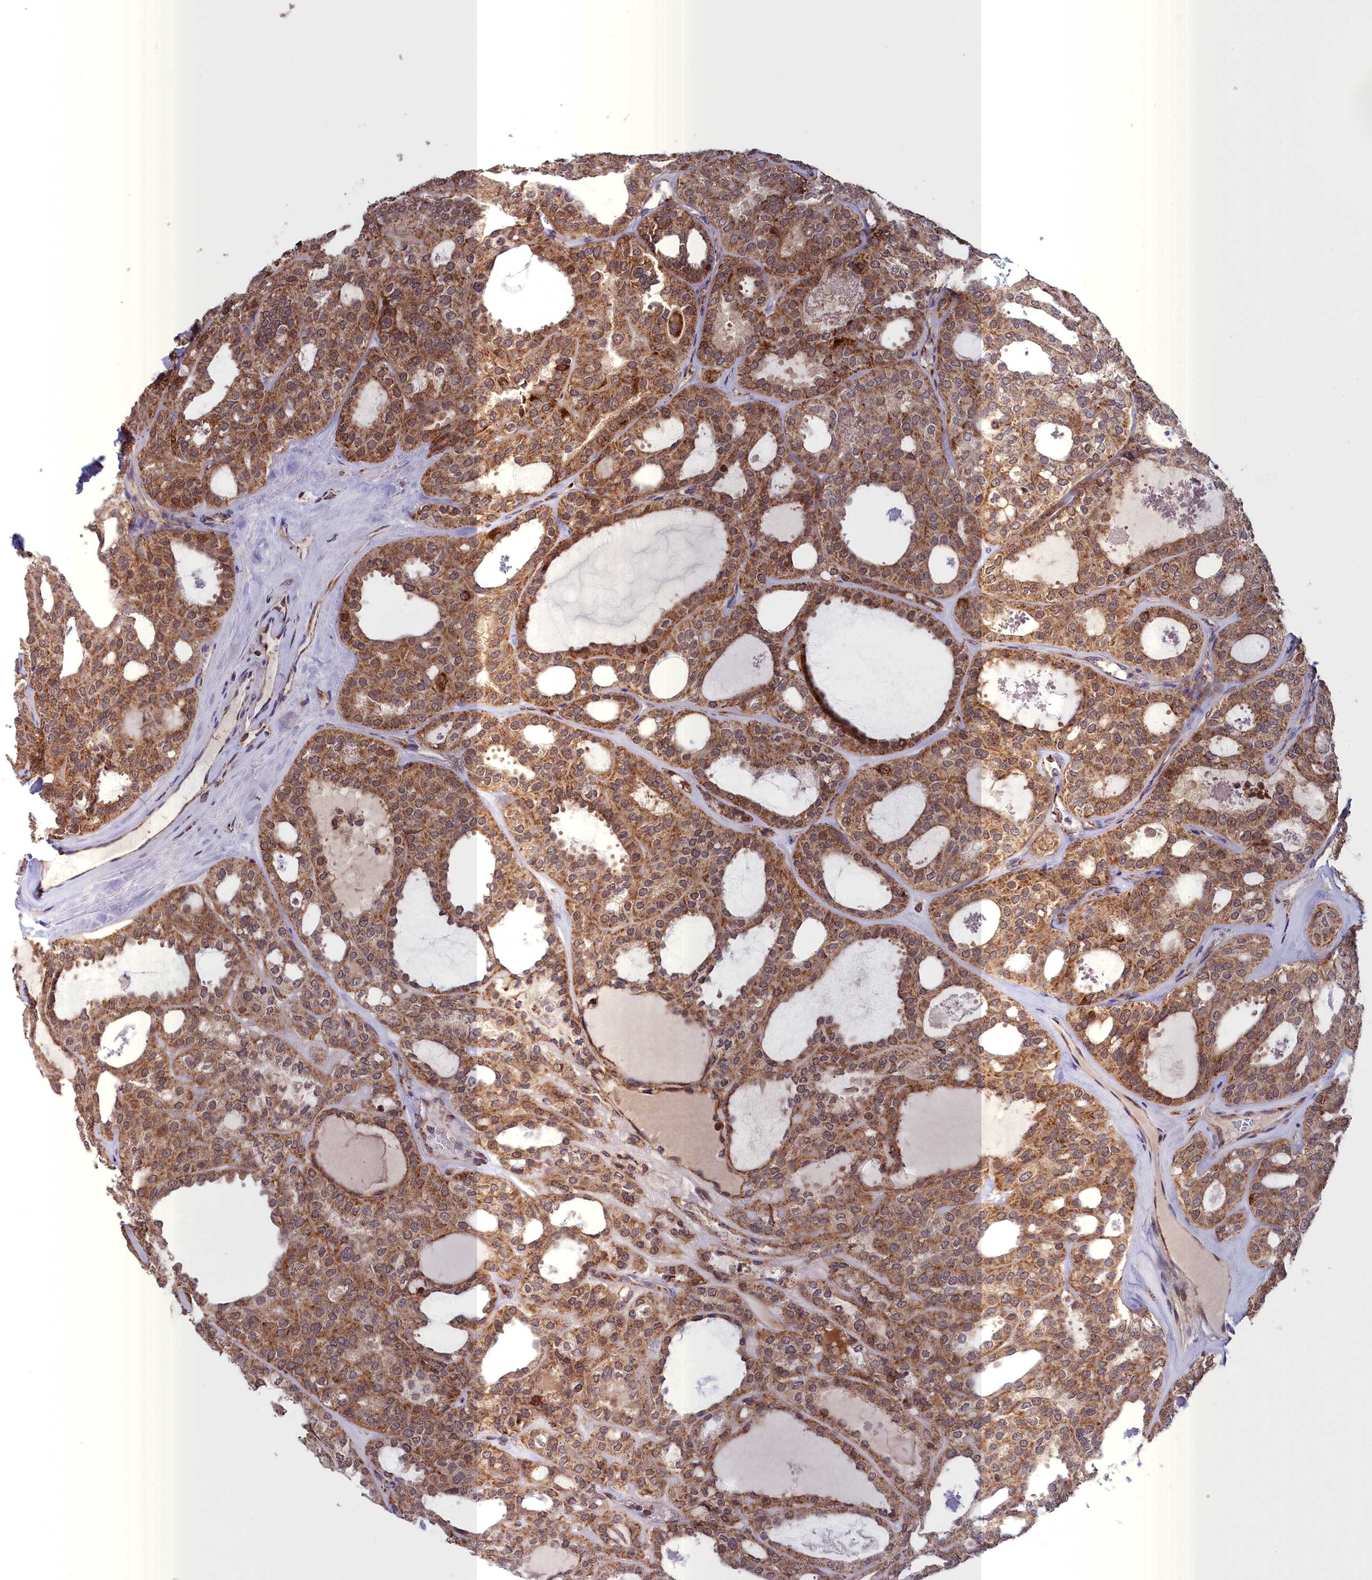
{"staining": {"intensity": "moderate", "quantity": ">75%", "location": "cytoplasmic/membranous"}, "tissue": "thyroid cancer", "cell_type": "Tumor cells", "image_type": "cancer", "snomed": [{"axis": "morphology", "description": "Follicular adenoma carcinoma, NOS"}, {"axis": "topography", "description": "Thyroid gland"}], "caption": "This is a histology image of immunohistochemistry staining of thyroid follicular adenoma carcinoma, which shows moderate positivity in the cytoplasmic/membranous of tumor cells.", "gene": "TIMM44", "patient": {"sex": "male", "age": 75}}